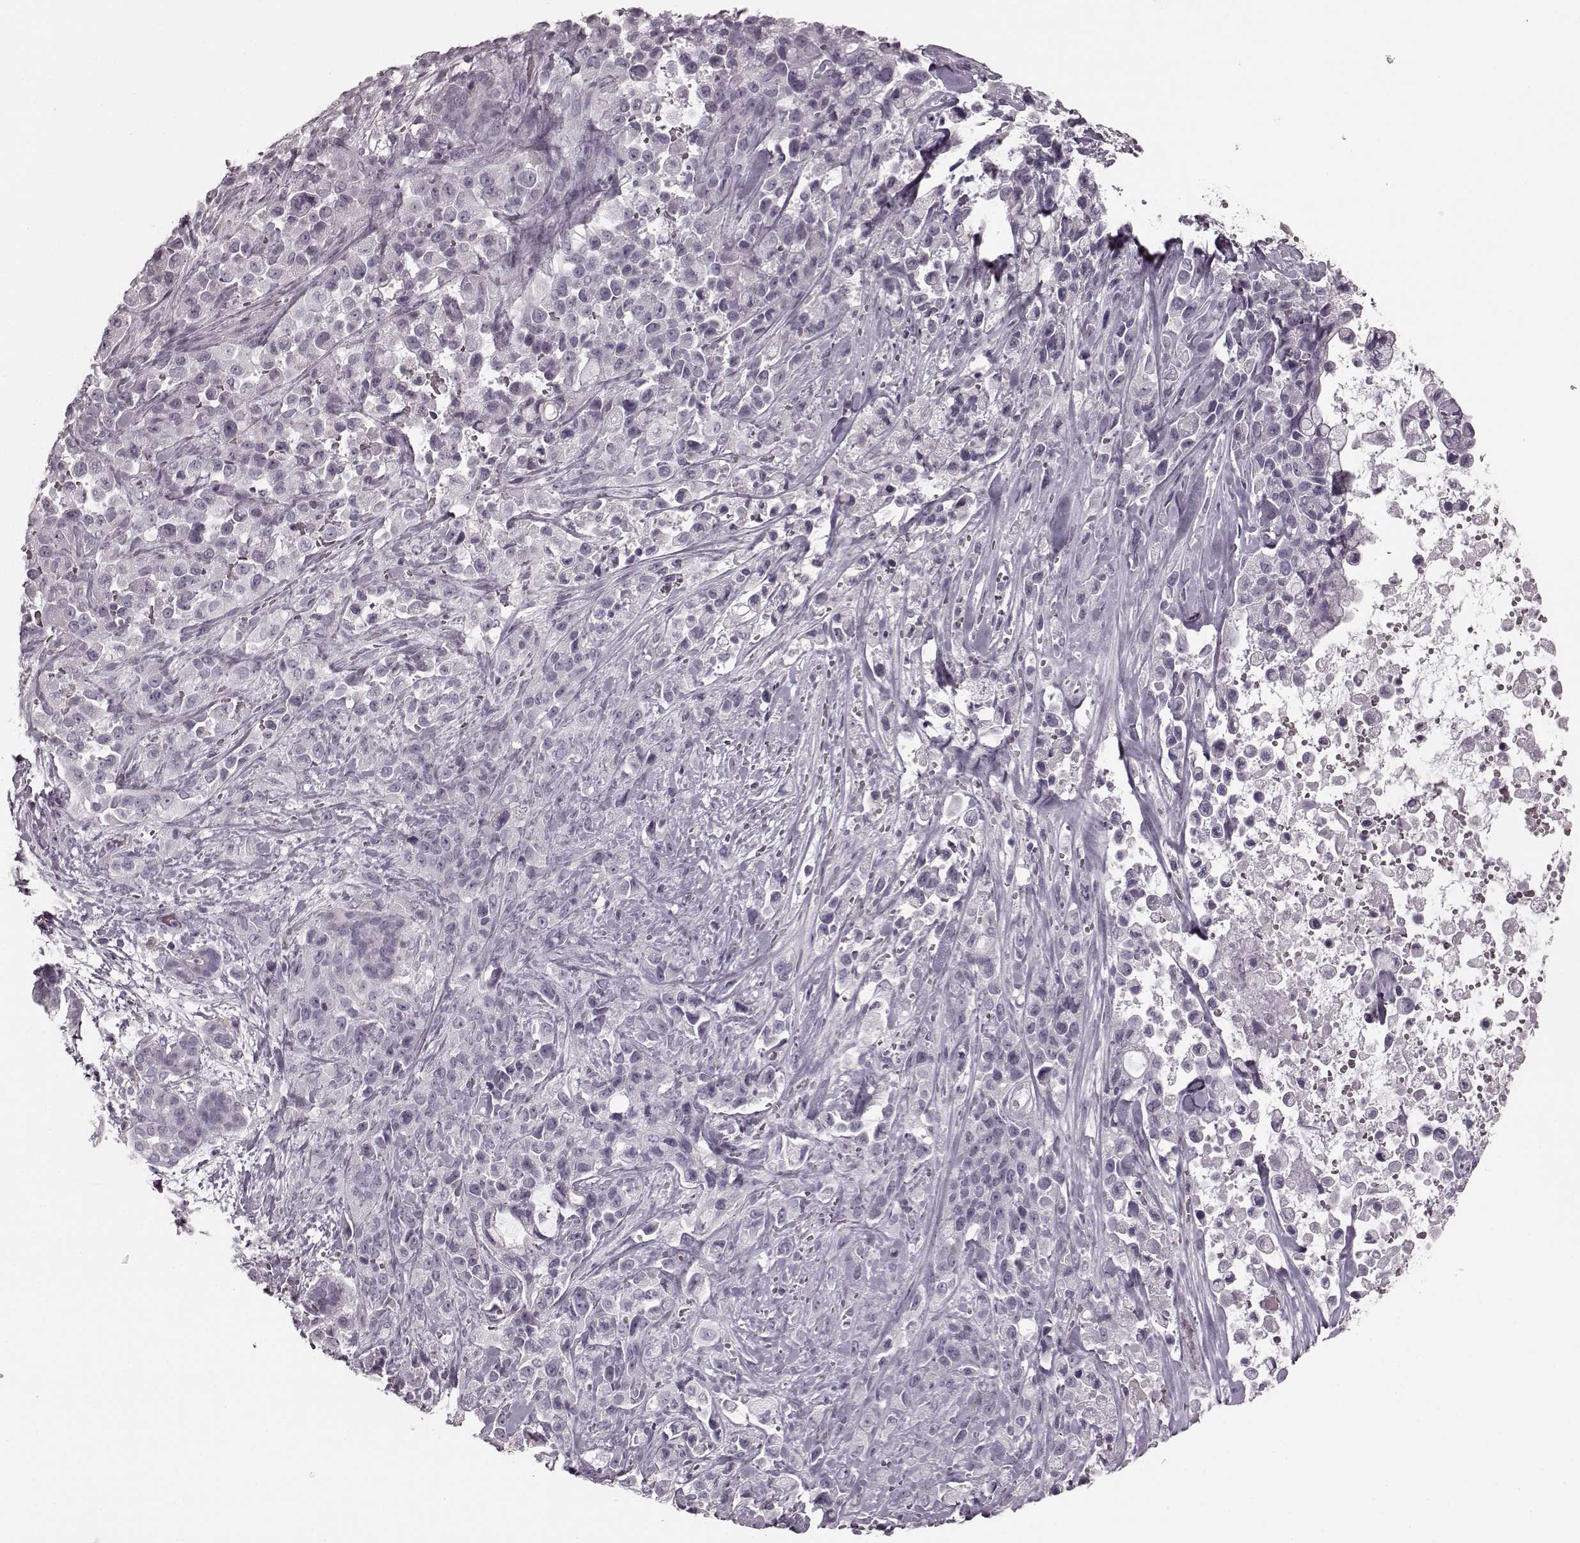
{"staining": {"intensity": "negative", "quantity": "none", "location": "none"}, "tissue": "pancreatic cancer", "cell_type": "Tumor cells", "image_type": "cancer", "snomed": [{"axis": "morphology", "description": "Adenocarcinoma, NOS"}, {"axis": "topography", "description": "Pancreas"}], "caption": "The image reveals no staining of tumor cells in adenocarcinoma (pancreatic). Brightfield microscopy of immunohistochemistry (IHC) stained with DAB (brown) and hematoxylin (blue), captured at high magnification.", "gene": "TRPM1", "patient": {"sex": "male", "age": 44}}